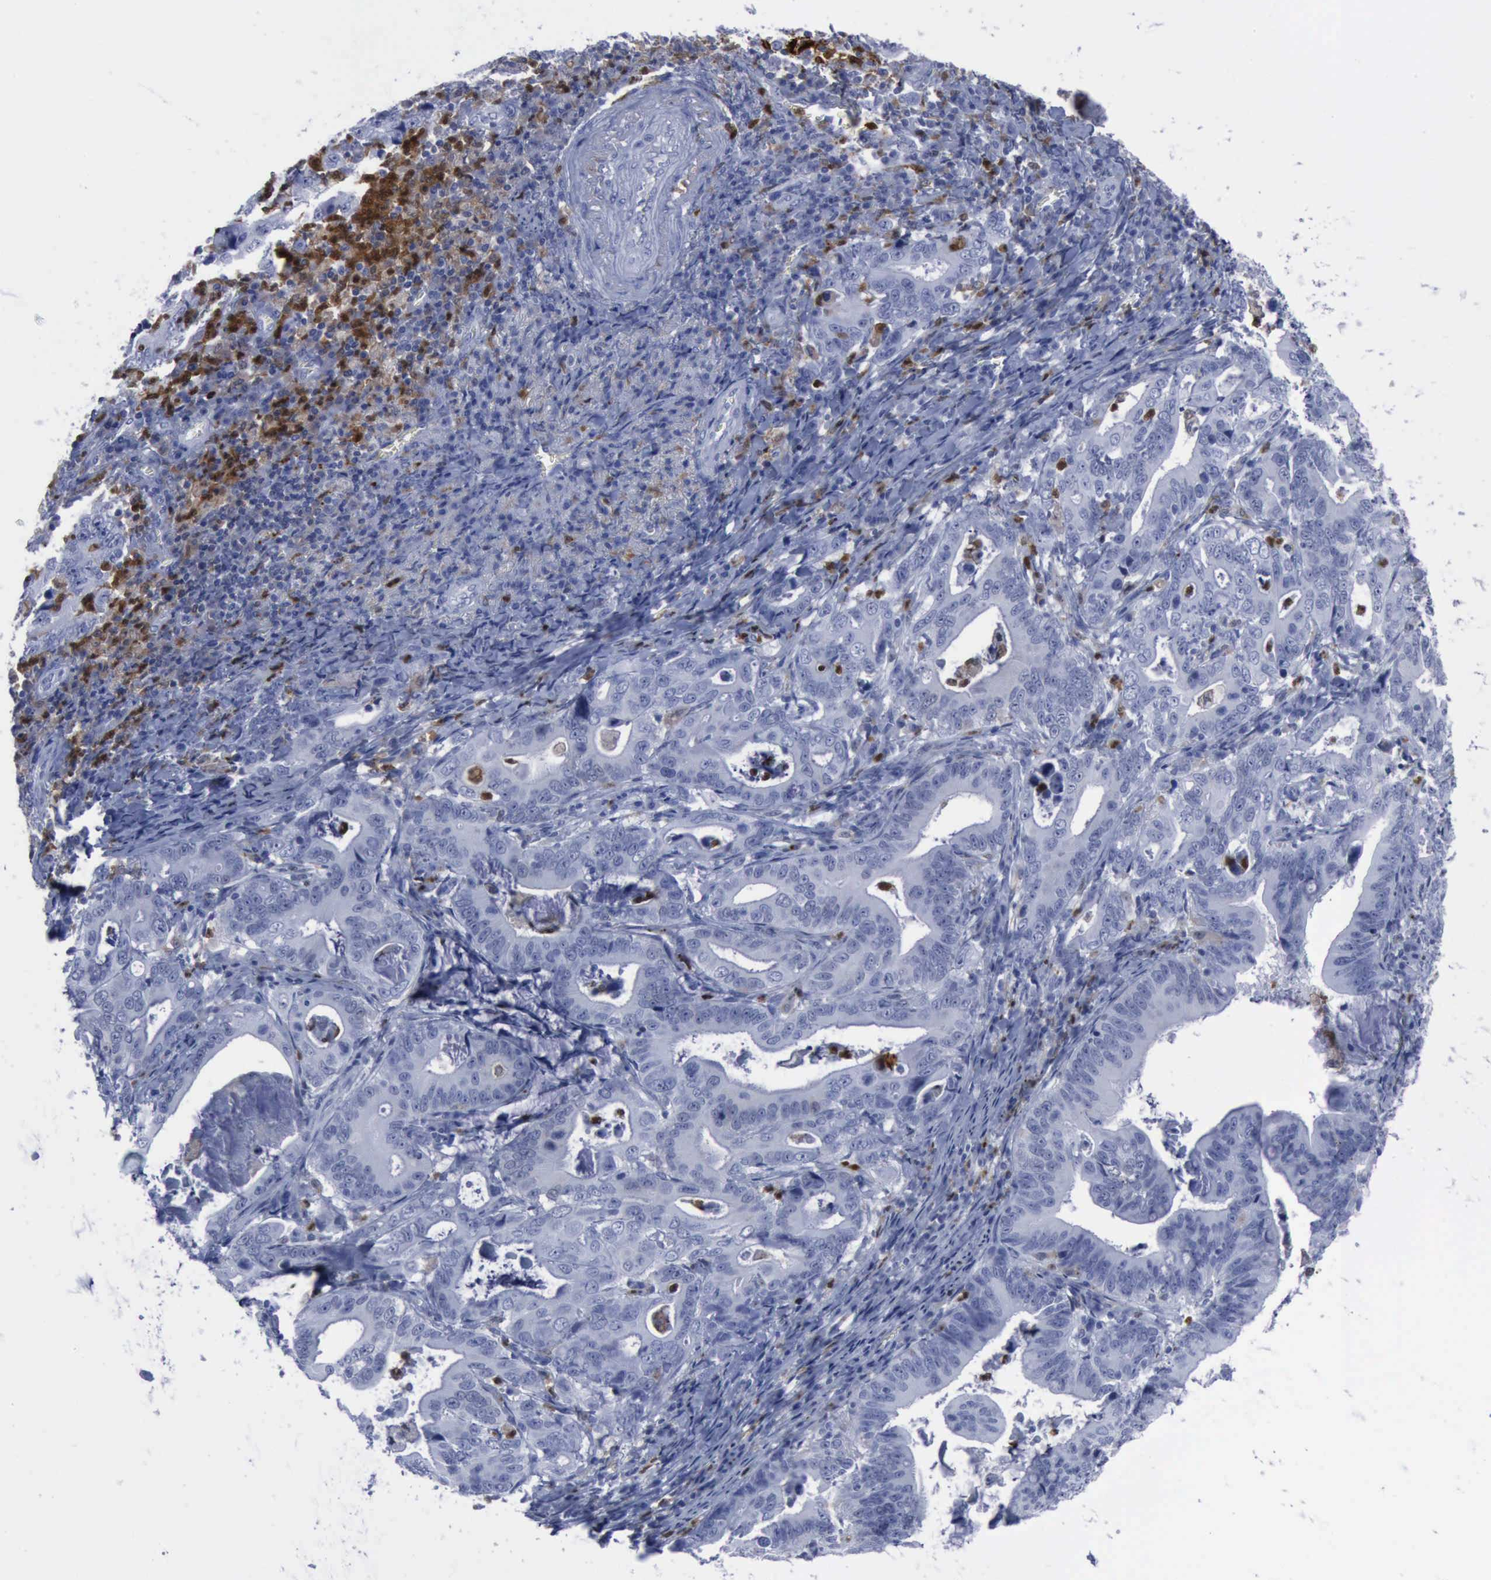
{"staining": {"intensity": "negative", "quantity": "none", "location": "none"}, "tissue": "stomach cancer", "cell_type": "Tumor cells", "image_type": "cancer", "snomed": [{"axis": "morphology", "description": "Adenocarcinoma, NOS"}, {"axis": "topography", "description": "Stomach, upper"}], "caption": "Stomach cancer was stained to show a protein in brown. There is no significant positivity in tumor cells. The staining was performed using DAB (3,3'-diaminobenzidine) to visualize the protein expression in brown, while the nuclei were stained in blue with hematoxylin (Magnification: 20x).", "gene": "CSTA", "patient": {"sex": "male", "age": 63}}